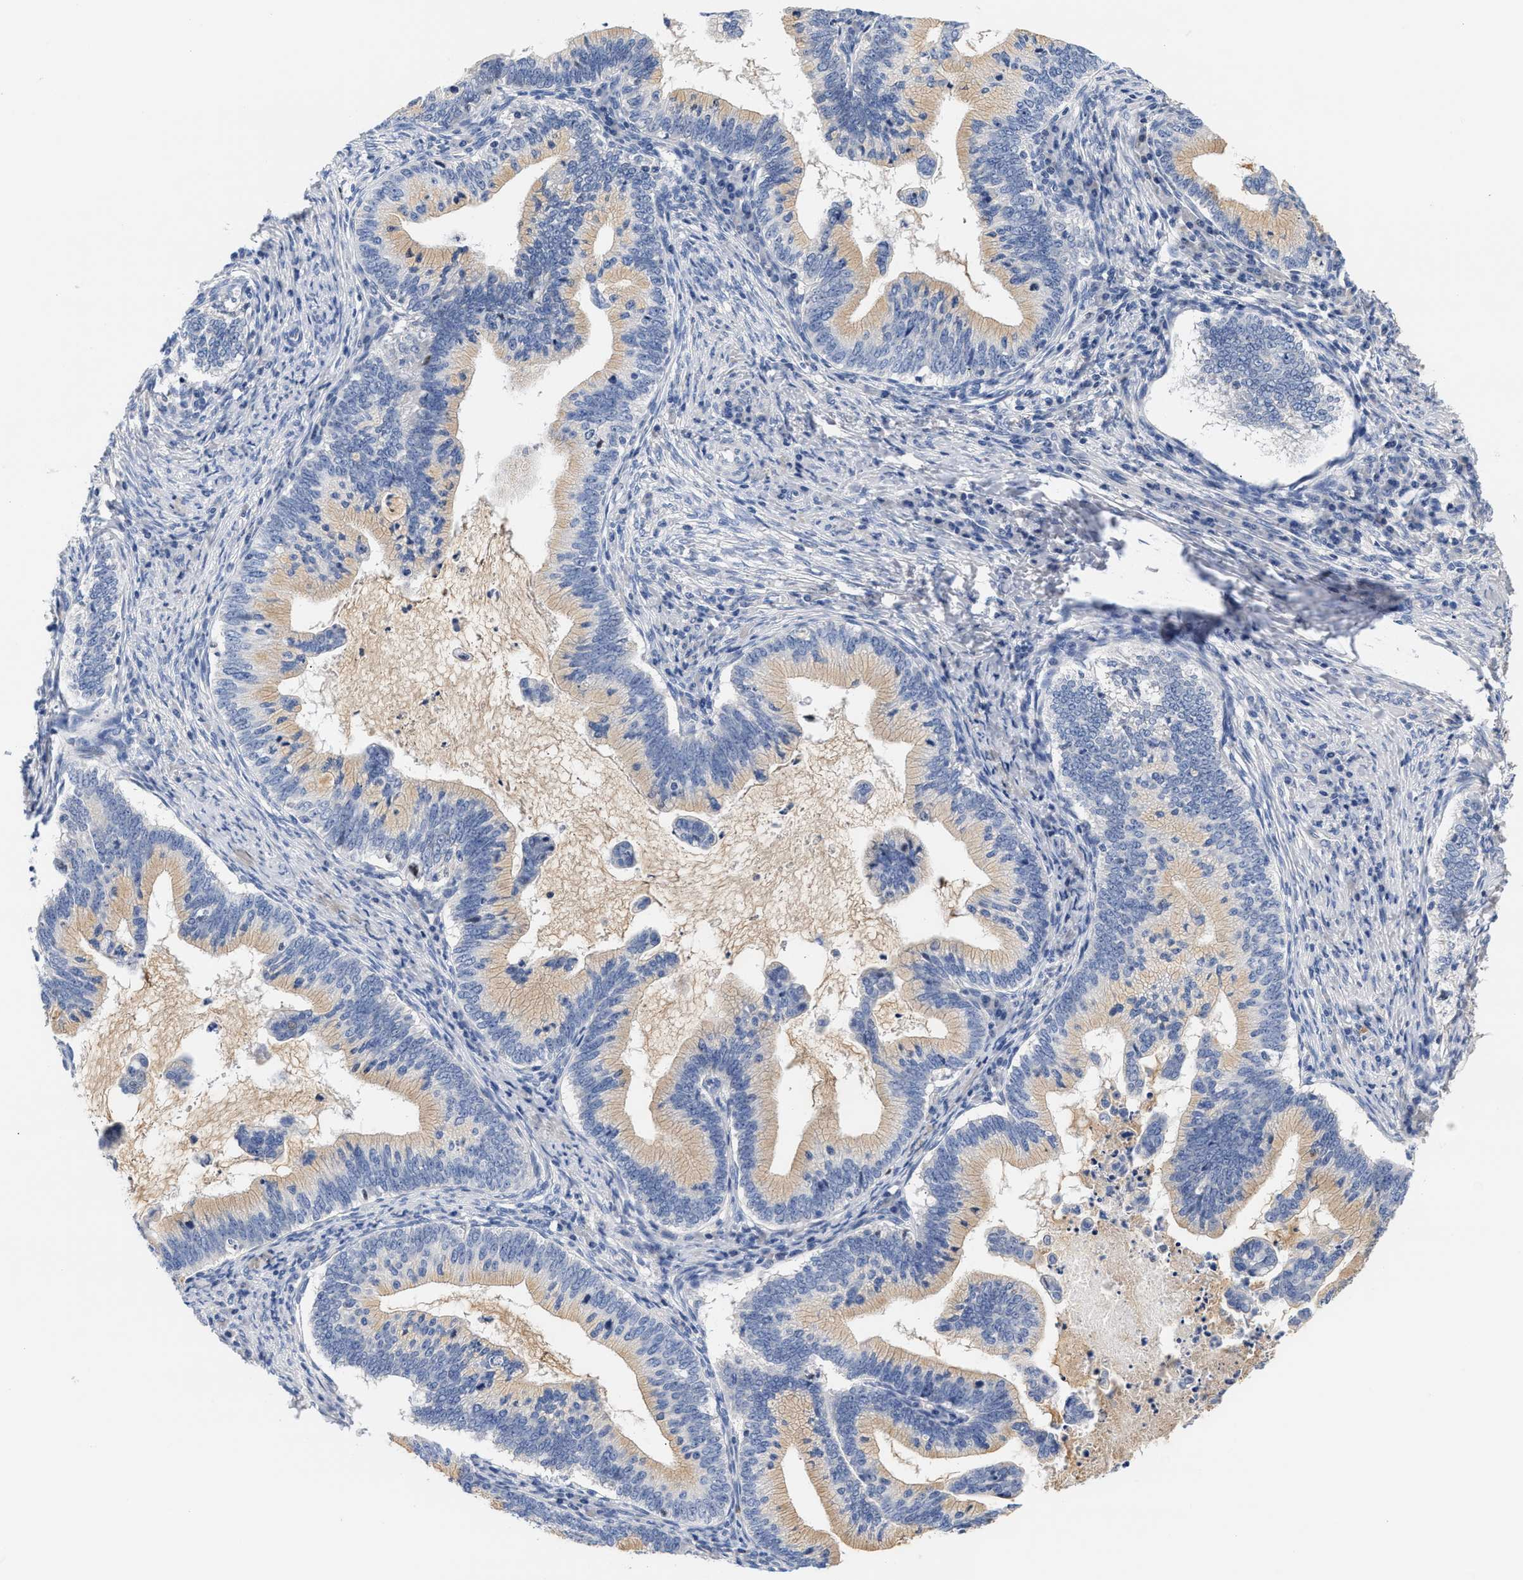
{"staining": {"intensity": "negative", "quantity": "none", "location": "none"}, "tissue": "cervical cancer", "cell_type": "Tumor cells", "image_type": "cancer", "snomed": [{"axis": "morphology", "description": "Adenocarcinoma, NOS"}, {"axis": "topography", "description": "Cervix"}], "caption": "Adenocarcinoma (cervical) stained for a protein using immunohistochemistry reveals no expression tumor cells.", "gene": "ACTL7B", "patient": {"sex": "female", "age": 36}}